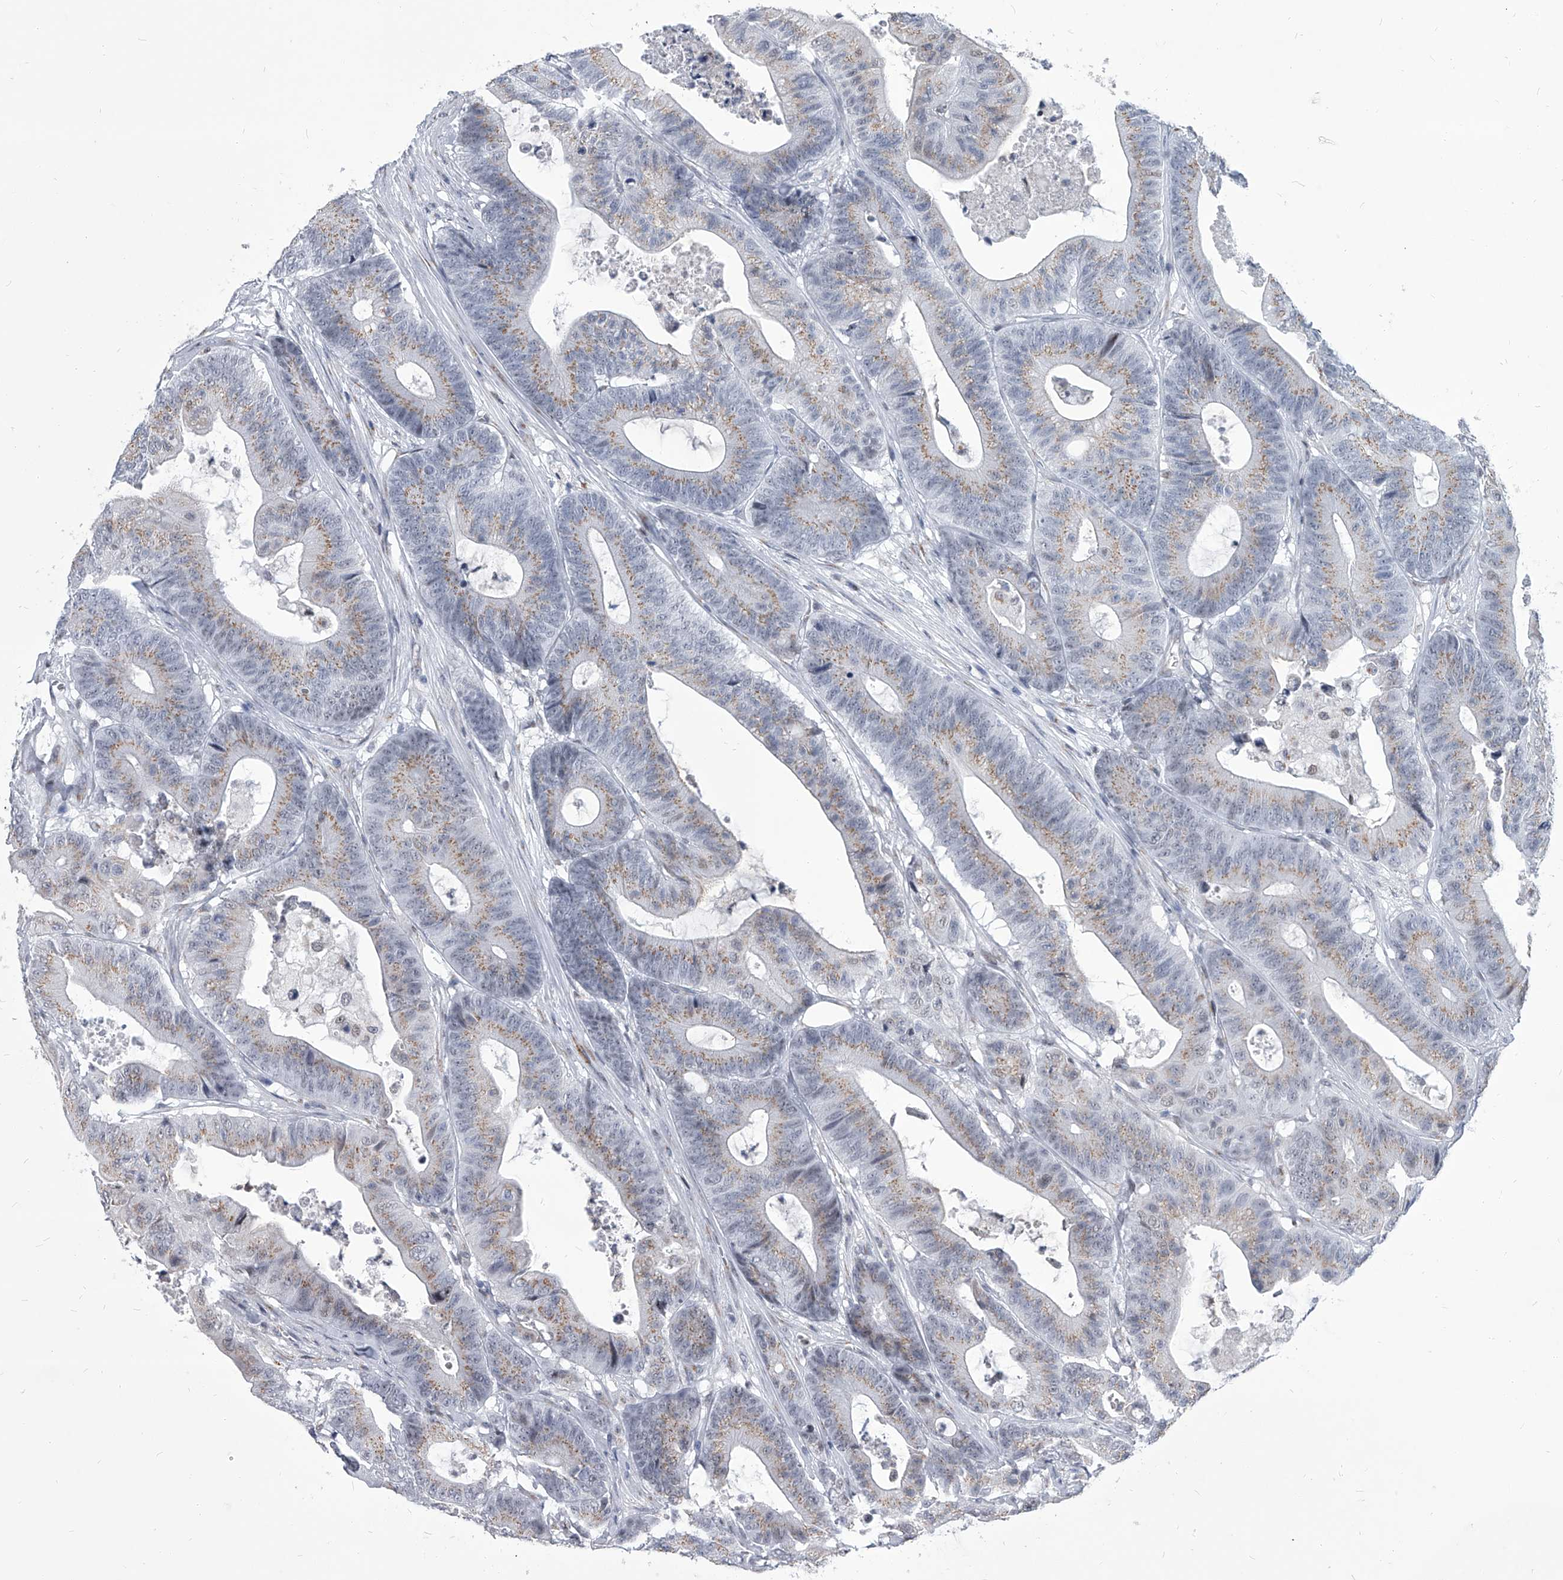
{"staining": {"intensity": "weak", "quantity": "25%-75%", "location": "cytoplasmic/membranous"}, "tissue": "colorectal cancer", "cell_type": "Tumor cells", "image_type": "cancer", "snomed": [{"axis": "morphology", "description": "Adenocarcinoma, NOS"}, {"axis": "topography", "description": "Colon"}], "caption": "A brown stain labels weak cytoplasmic/membranous expression of a protein in human colorectal cancer tumor cells. (DAB IHC, brown staining for protein, blue staining for nuclei).", "gene": "EVA1C", "patient": {"sex": "female", "age": 84}}